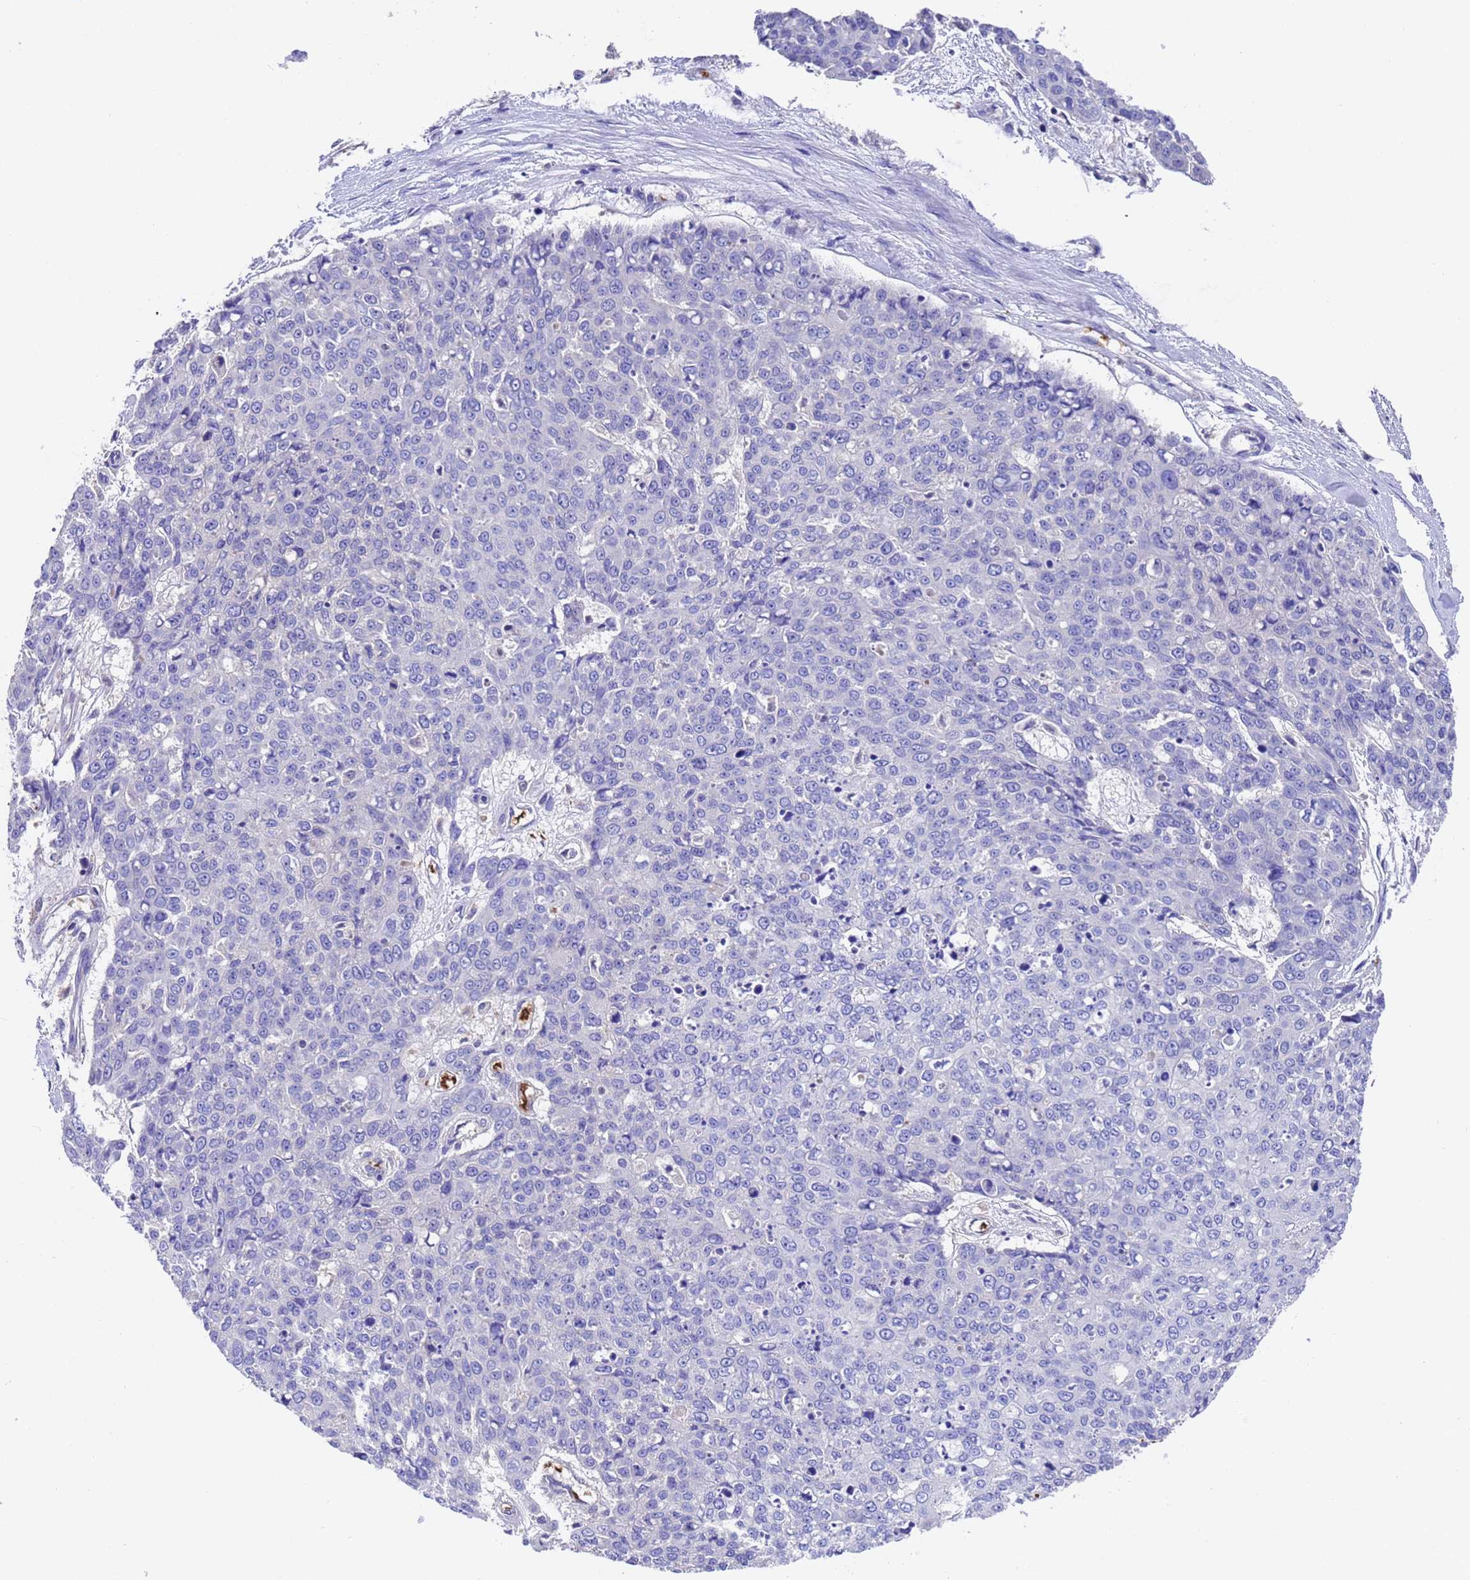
{"staining": {"intensity": "negative", "quantity": "none", "location": "none"}, "tissue": "skin cancer", "cell_type": "Tumor cells", "image_type": "cancer", "snomed": [{"axis": "morphology", "description": "Squamous cell carcinoma, NOS"}, {"axis": "topography", "description": "Skin"}], "caption": "Skin squamous cell carcinoma was stained to show a protein in brown. There is no significant staining in tumor cells.", "gene": "ELP6", "patient": {"sex": "male", "age": 71}}